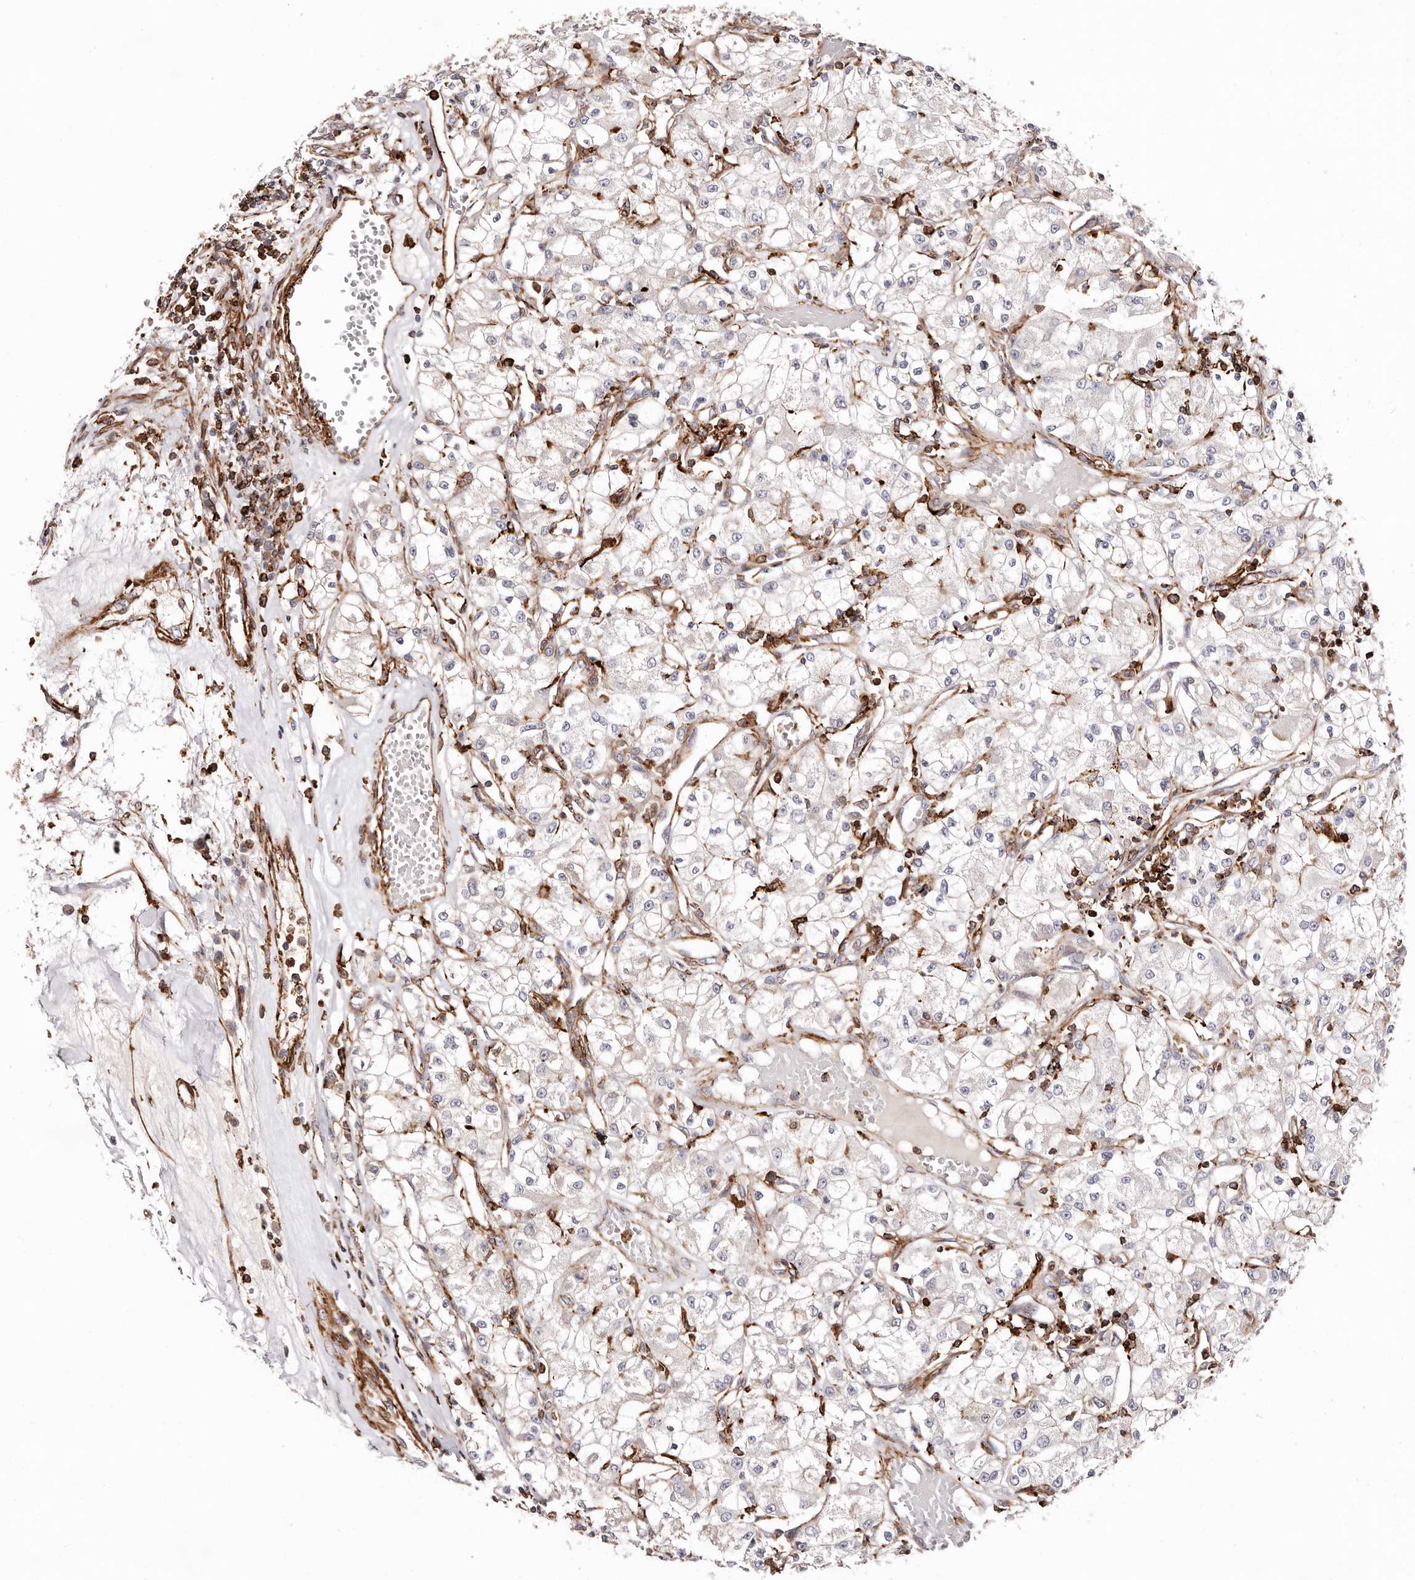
{"staining": {"intensity": "negative", "quantity": "none", "location": "none"}, "tissue": "renal cancer", "cell_type": "Tumor cells", "image_type": "cancer", "snomed": [{"axis": "morphology", "description": "Adenocarcinoma, NOS"}, {"axis": "topography", "description": "Kidney"}], "caption": "Renal cancer (adenocarcinoma) stained for a protein using IHC shows no staining tumor cells.", "gene": "PTPN22", "patient": {"sex": "female", "age": 59}}